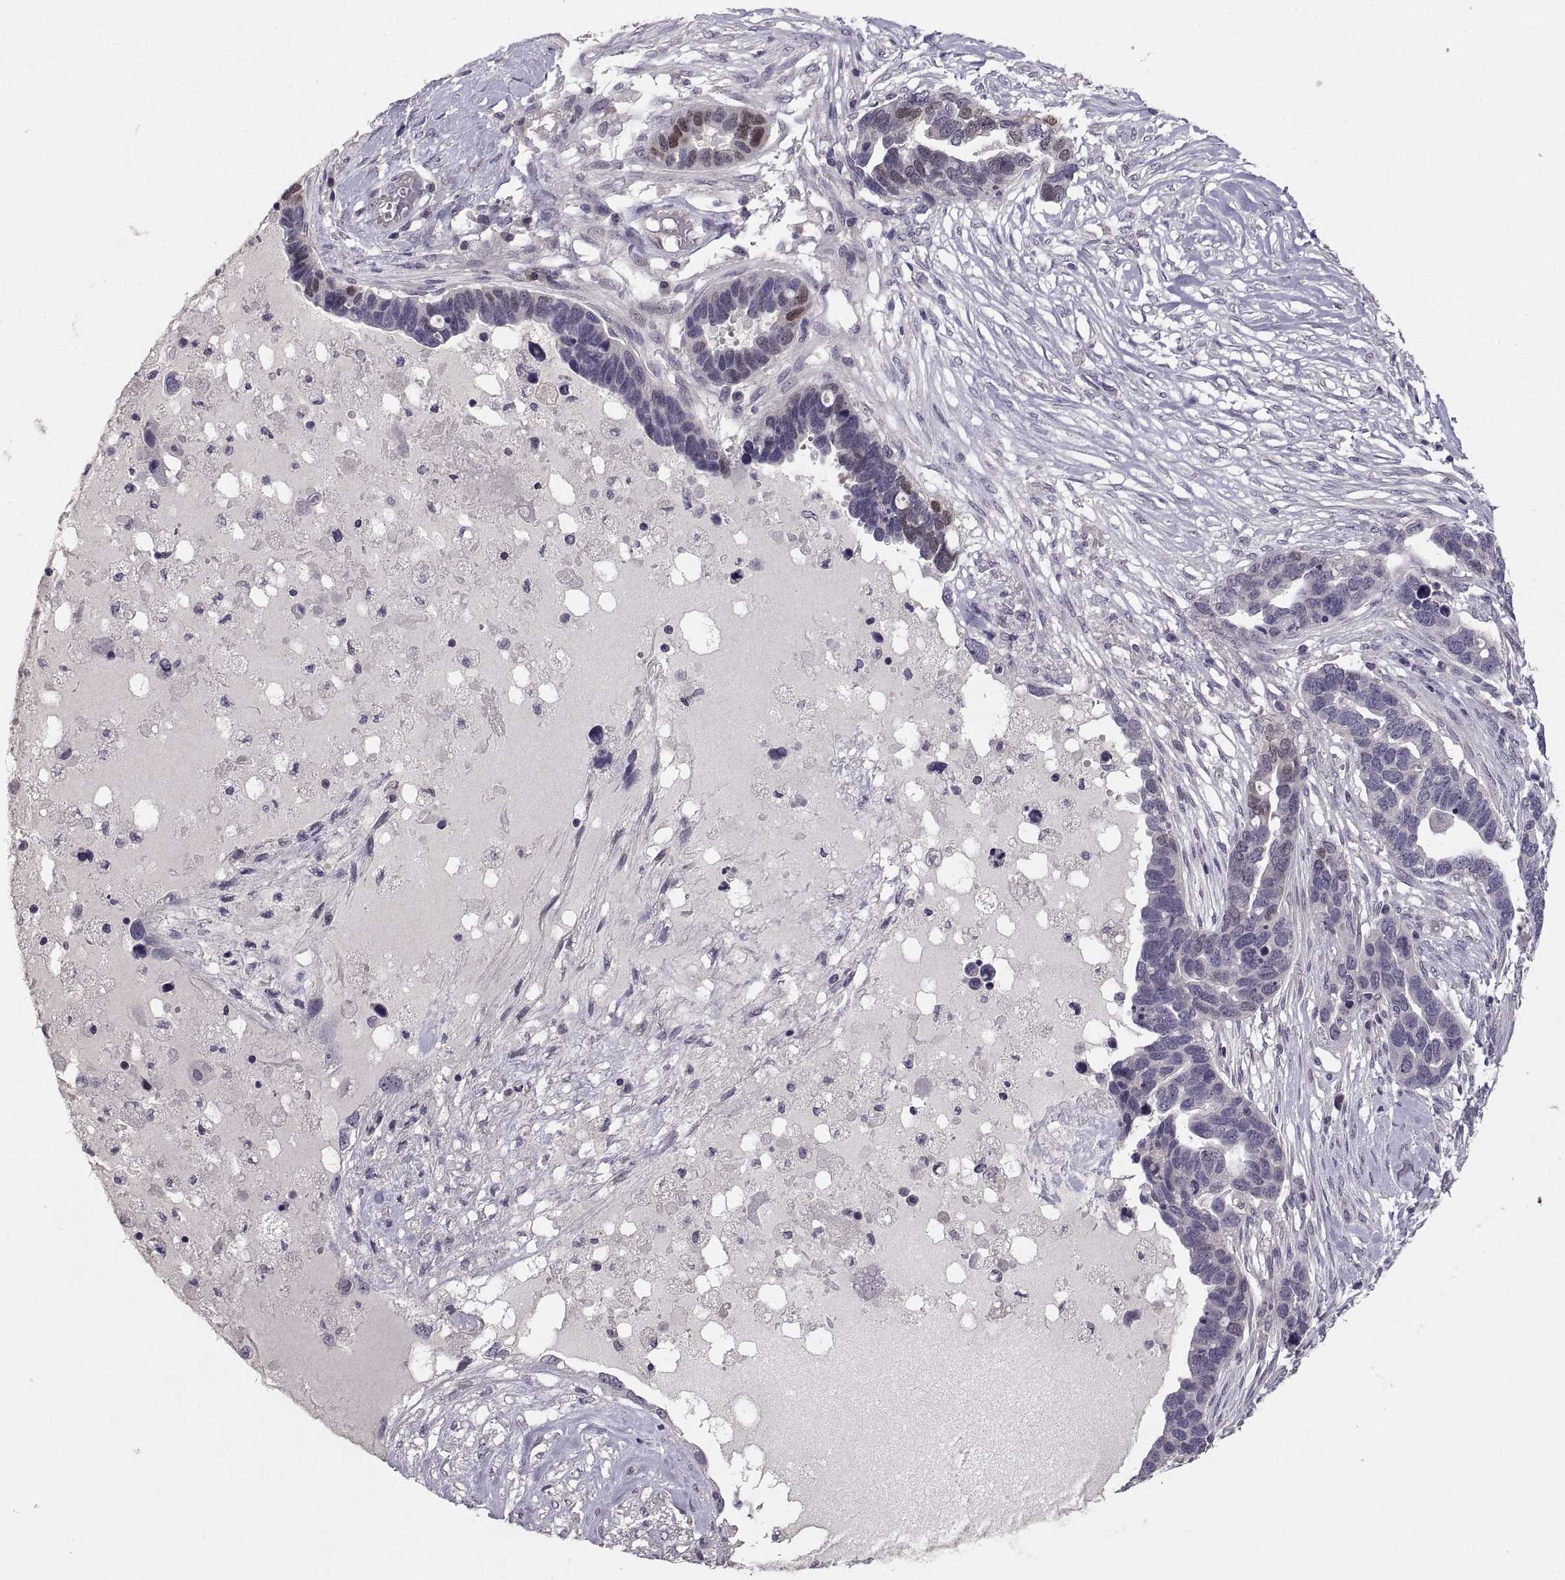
{"staining": {"intensity": "negative", "quantity": "none", "location": "none"}, "tissue": "ovarian cancer", "cell_type": "Tumor cells", "image_type": "cancer", "snomed": [{"axis": "morphology", "description": "Cystadenocarcinoma, serous, NOS"}, {"axis": "topography", "description": "Ovary"}], "caption": "This photomicrograph is of ovarian cancer stained with IHC to label a protein in brown with the nuclei are counter-stained blue. There is no staining in tumor cells.", "gene": "PAX2", "patient": {"sex": "female", "age": 54}}